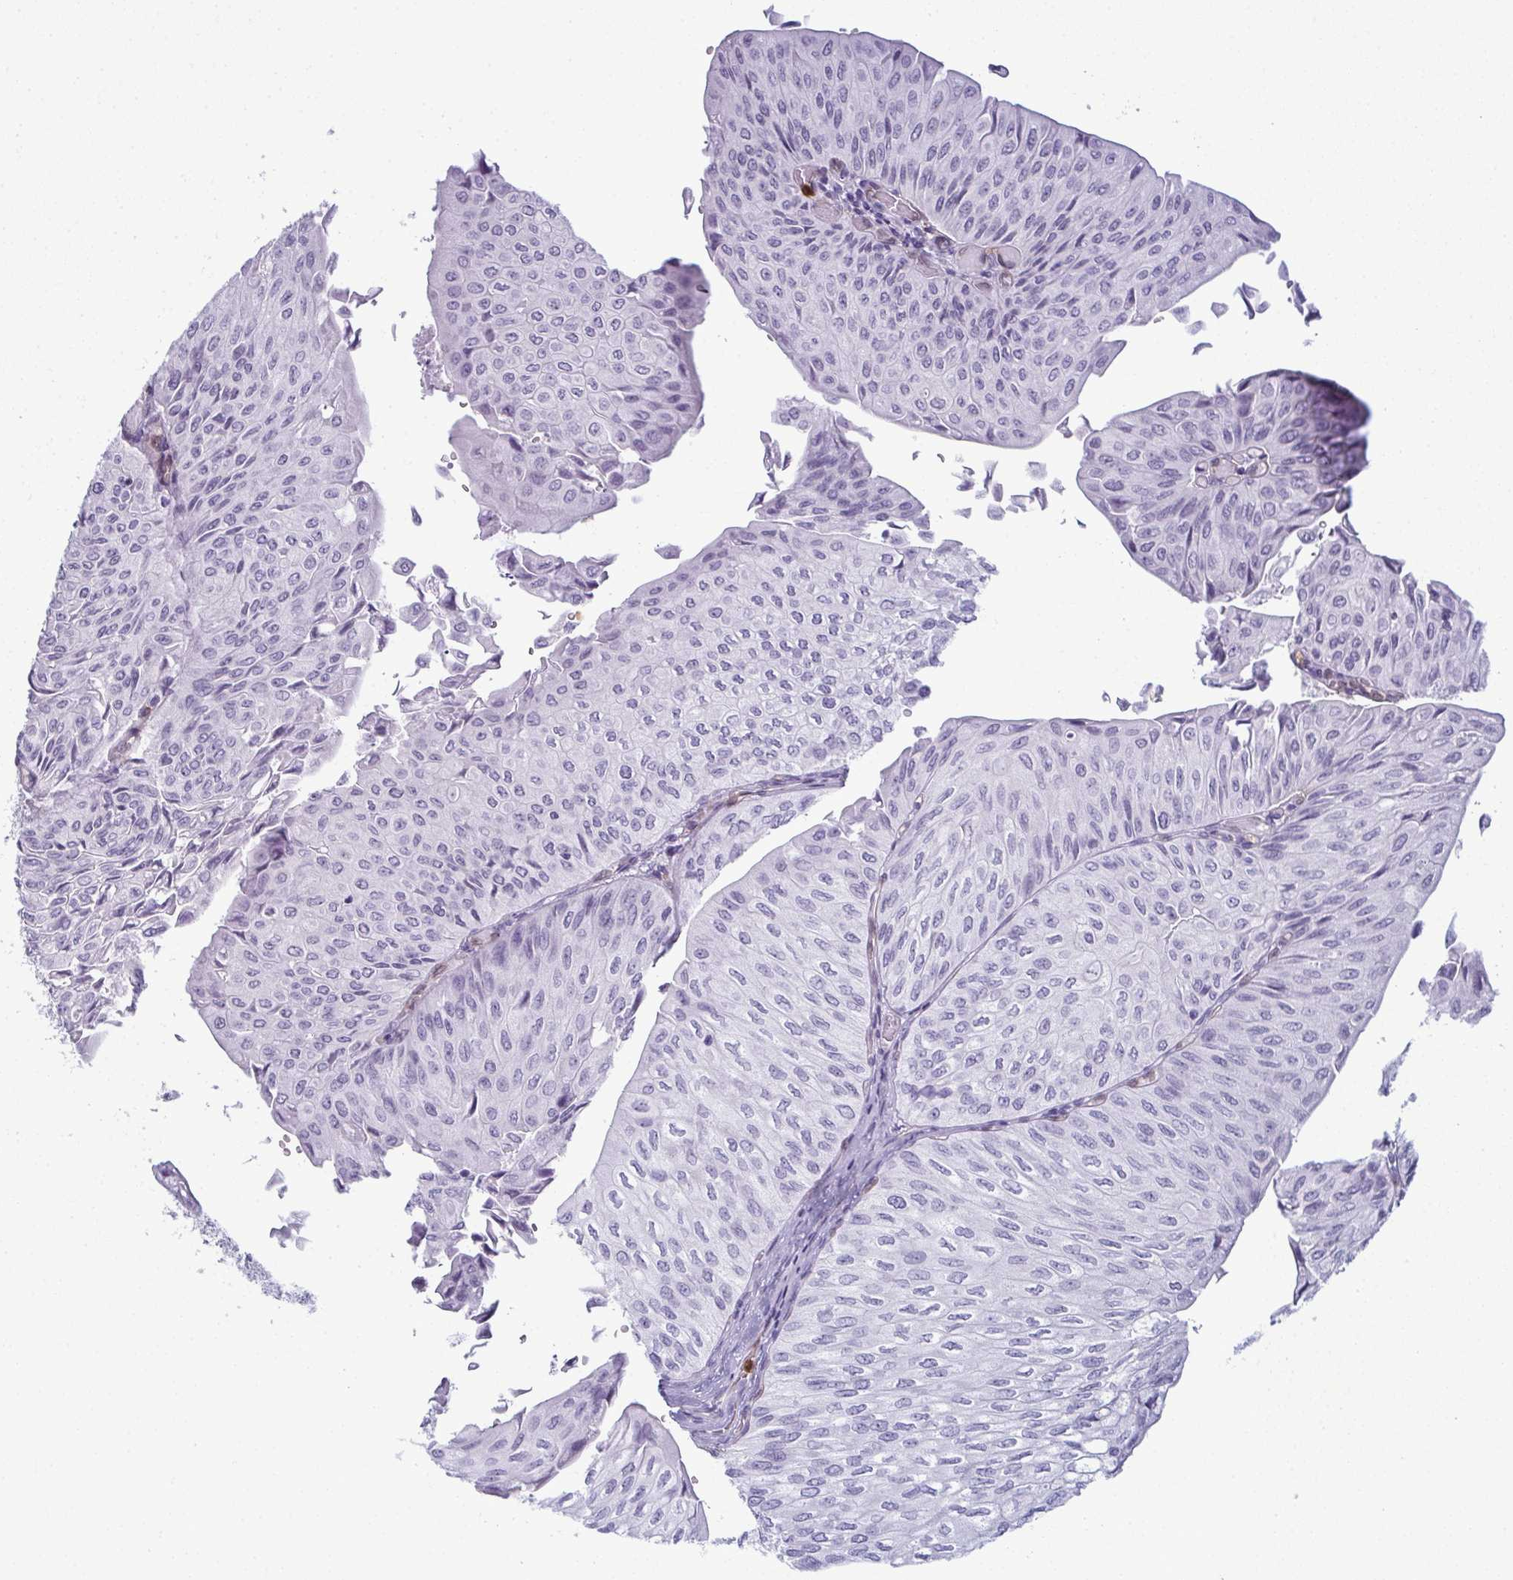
{"staining": {"intensity": "negative", "quantity": "none", "location": "none"}, "tissue": "urothelial cancer", "cell_type": "Tumor cells", "image_type": "cancer", "snomed": [{"axis": "morphology", "description": "Urothelial carcinoma, NOS"}, {"axis": "topography", "description": "Urinary bladder"}], "caption": "Image shows no significant protein staining in tumor cells of transitional cell carcinoma. (Brightfield microscopy of DAB (3,3'-diaminobenzidine) immunohistochemistry (IHC) at high magnification).", "gene": "CDA", "patient": {"sex": "male", "age": 62}}